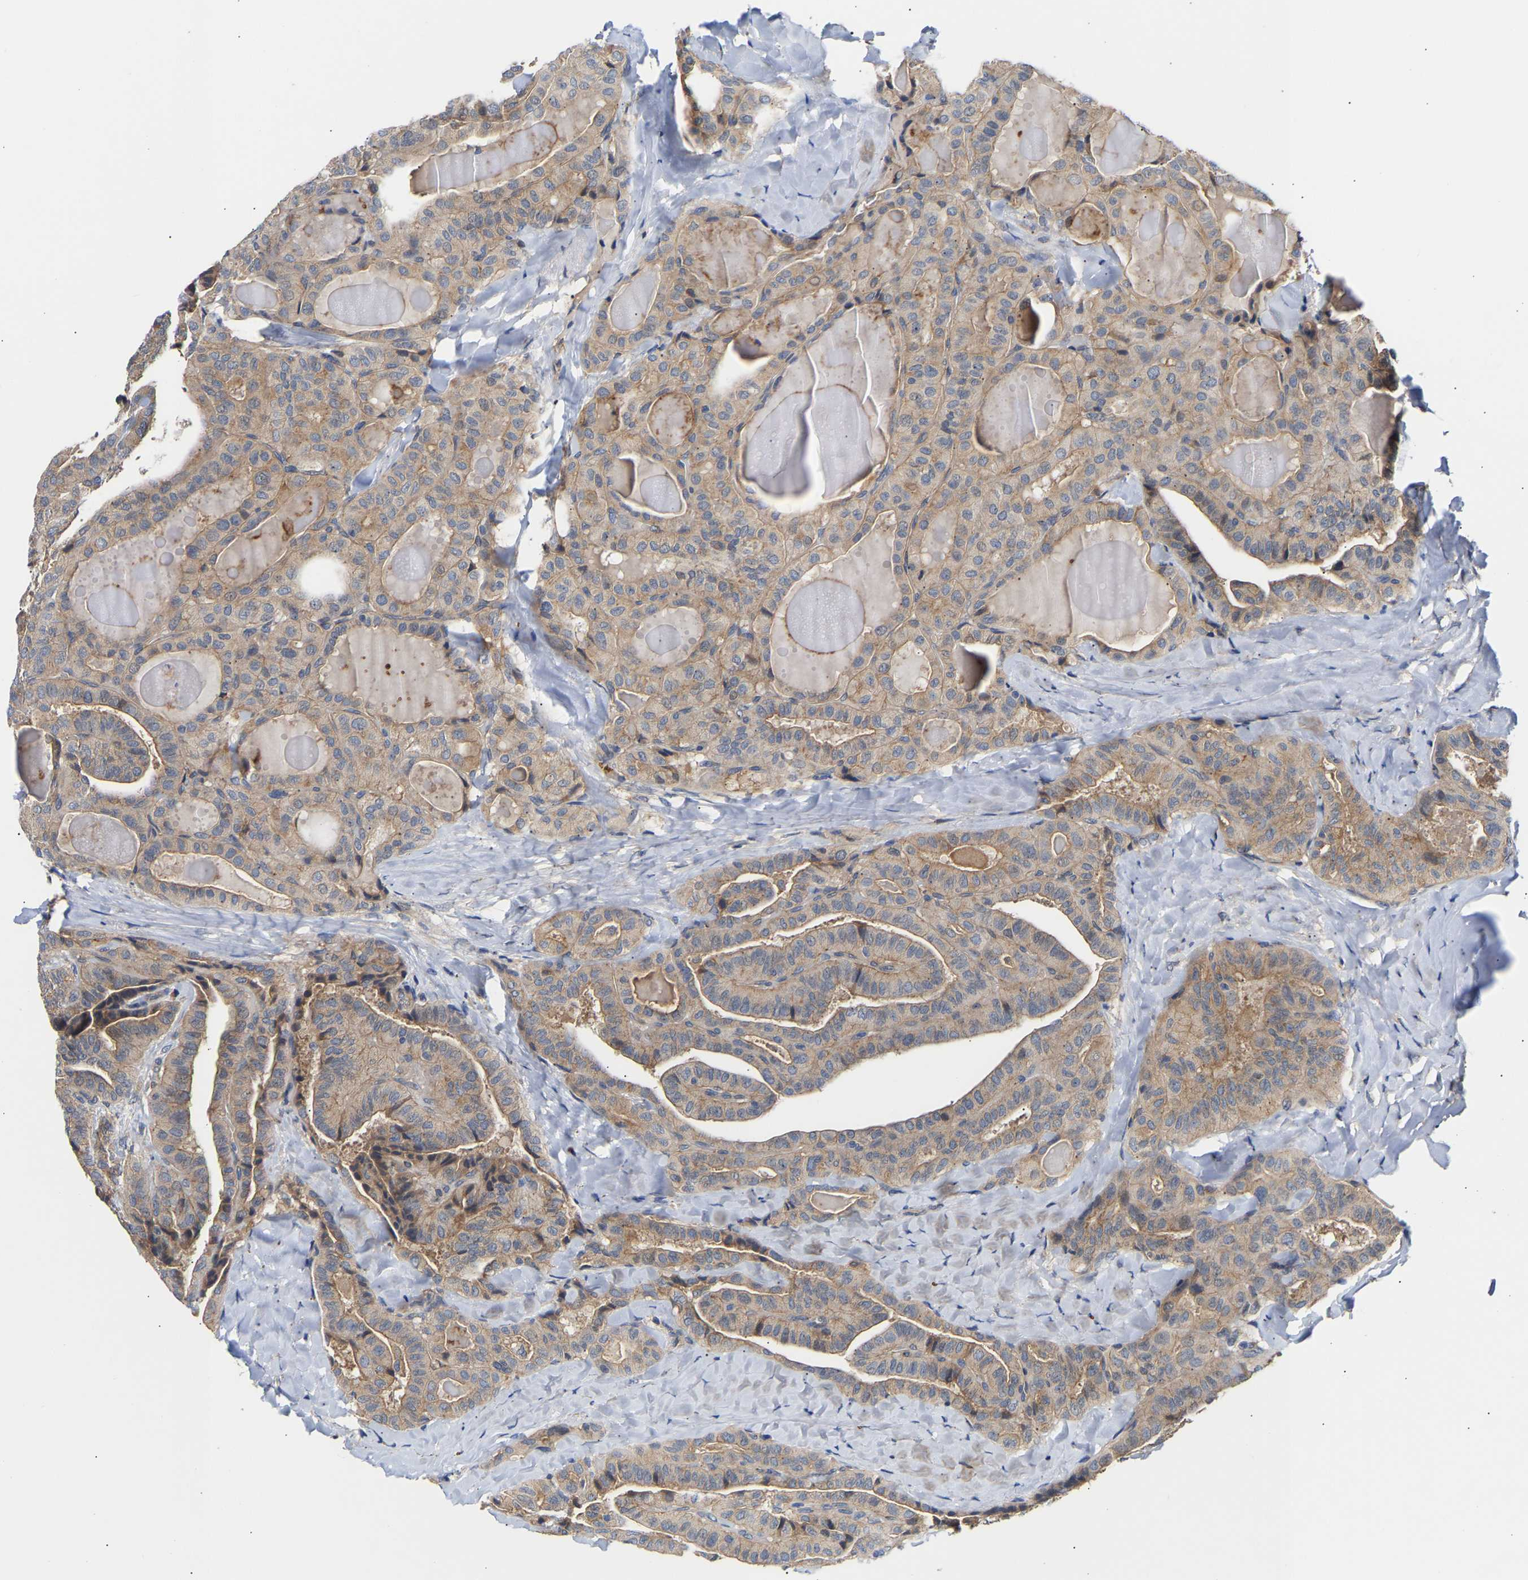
{"staining": {"intensity": "weak", "quantity": "25%-75%", "location": "cytoplasmic/membranous"}, "tissue": "thyroid cancer", "cell_type": "Tumor cells", "image_type": "cancer", "snomed": [{"axis": "morphology", "description": "Papillary adenocarcinoma, NOS"}, {"axis": "topography", "description": "Thyroid gland"}], "caption": "Protein expression analysis of thyroid cancer (papillary adenocarcinoma) shows weak cytoplasmic/membranous staining in about 25%-75% of tumor cells.", "gene": "KASH5", "patient": {"sex": "male", "age": 77}}